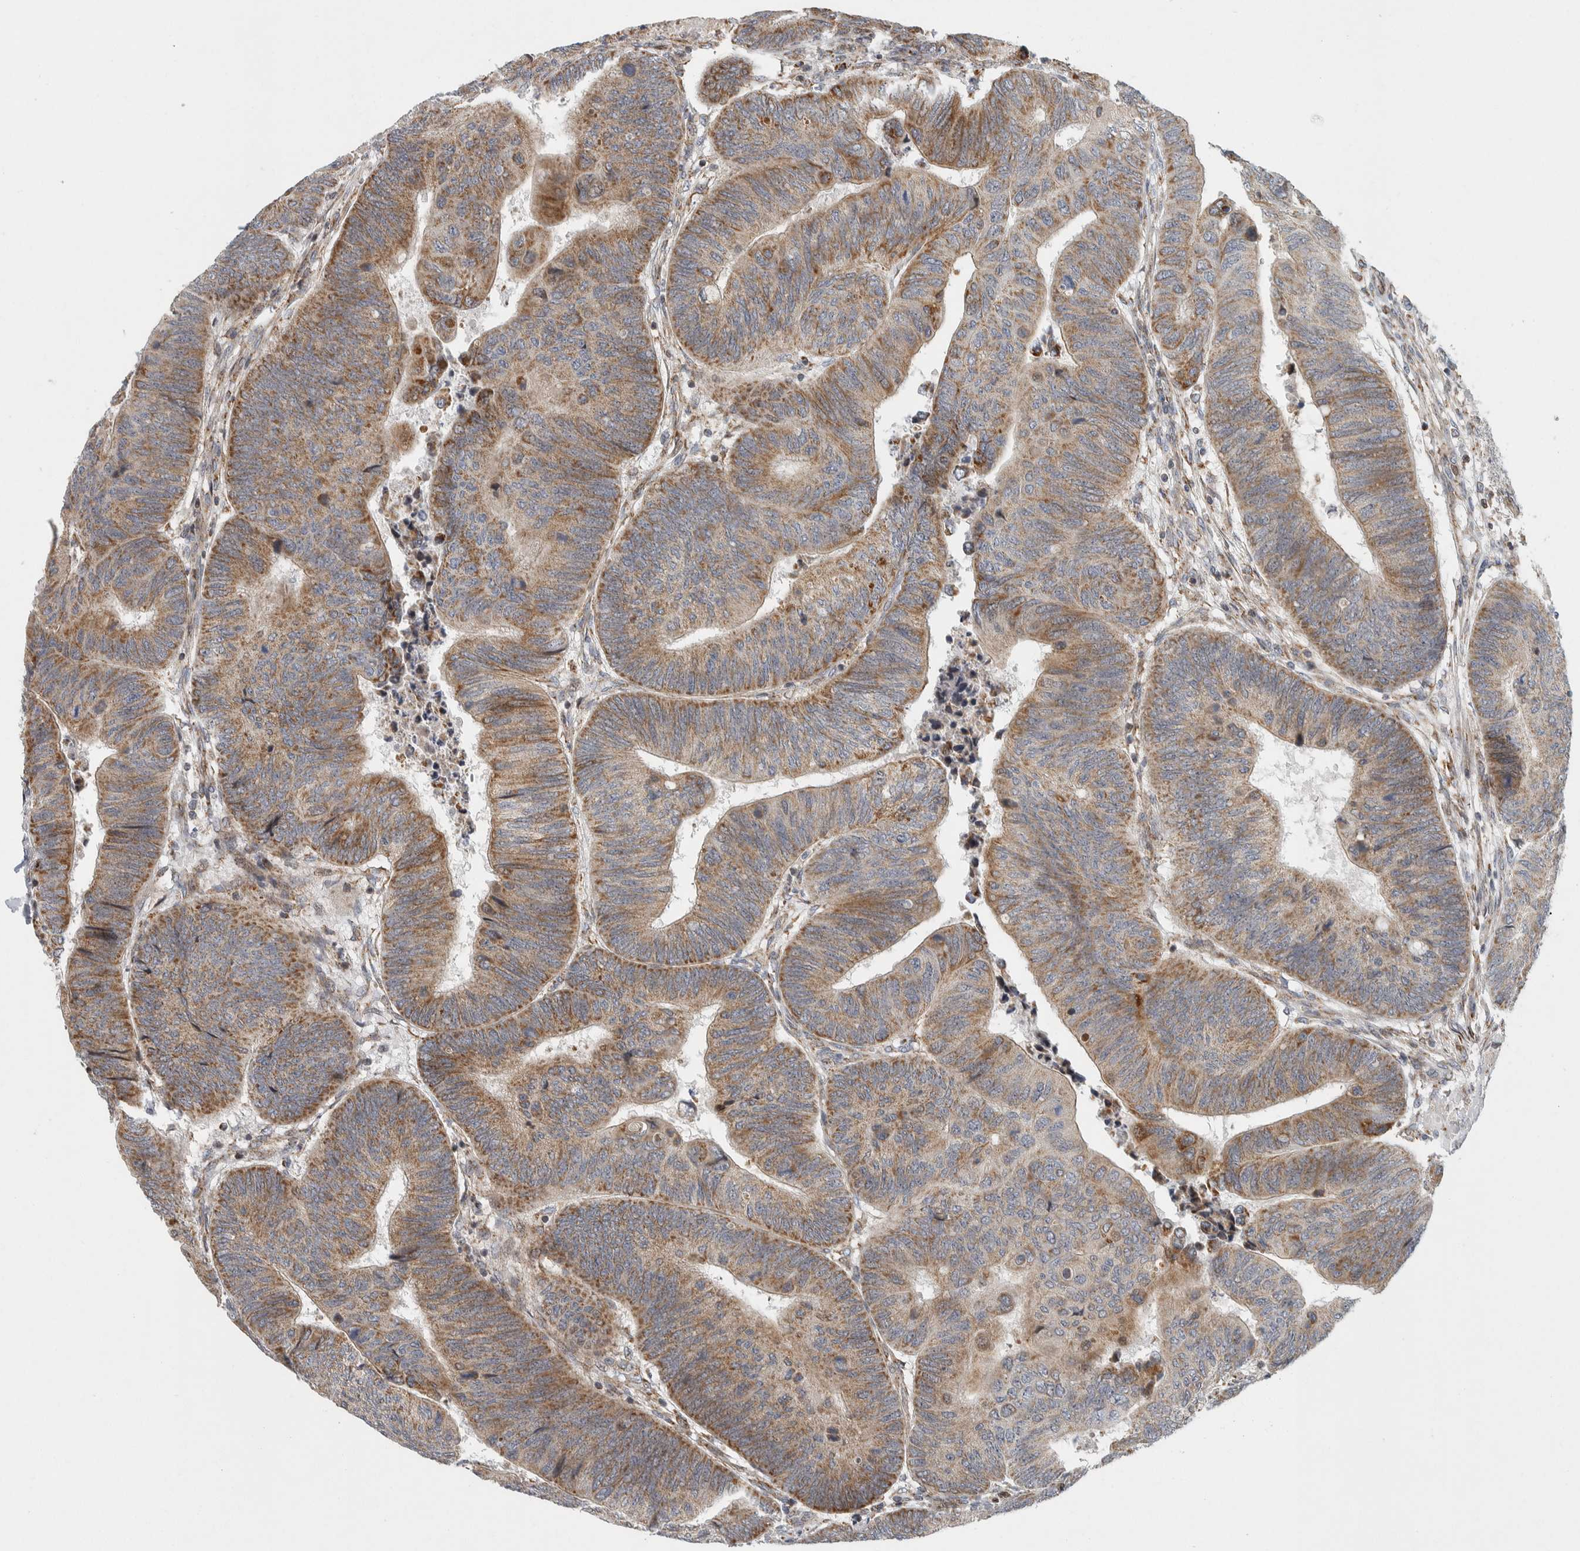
{"staining": {"intensity": "moderate", "quantity": ">75%", "location": "cytoplasmic/membranous"}, "tissue": "colorectal cancer", "cell_type": "Tumor cells", "image_type": "cancer", "snomed": [{"axis": "morphology", "description": "Normal tissue, NOS"}, {"axis": "morphology", "description": "Adenocarcinoma, NOS"}, {"axis": "topography", "description": "Rectum"}, {"axis": "topography", "description": "Peripheral nerve tissue"}], "caption": "Protein expression analysis of human colorectal cancer (adenocarcinoma) reveals moderate cytoplasmic/membranous staining in approximately >75% of tumor cells.", "gene": "AFP", "patient": {"sex": "male", "age": 92}}